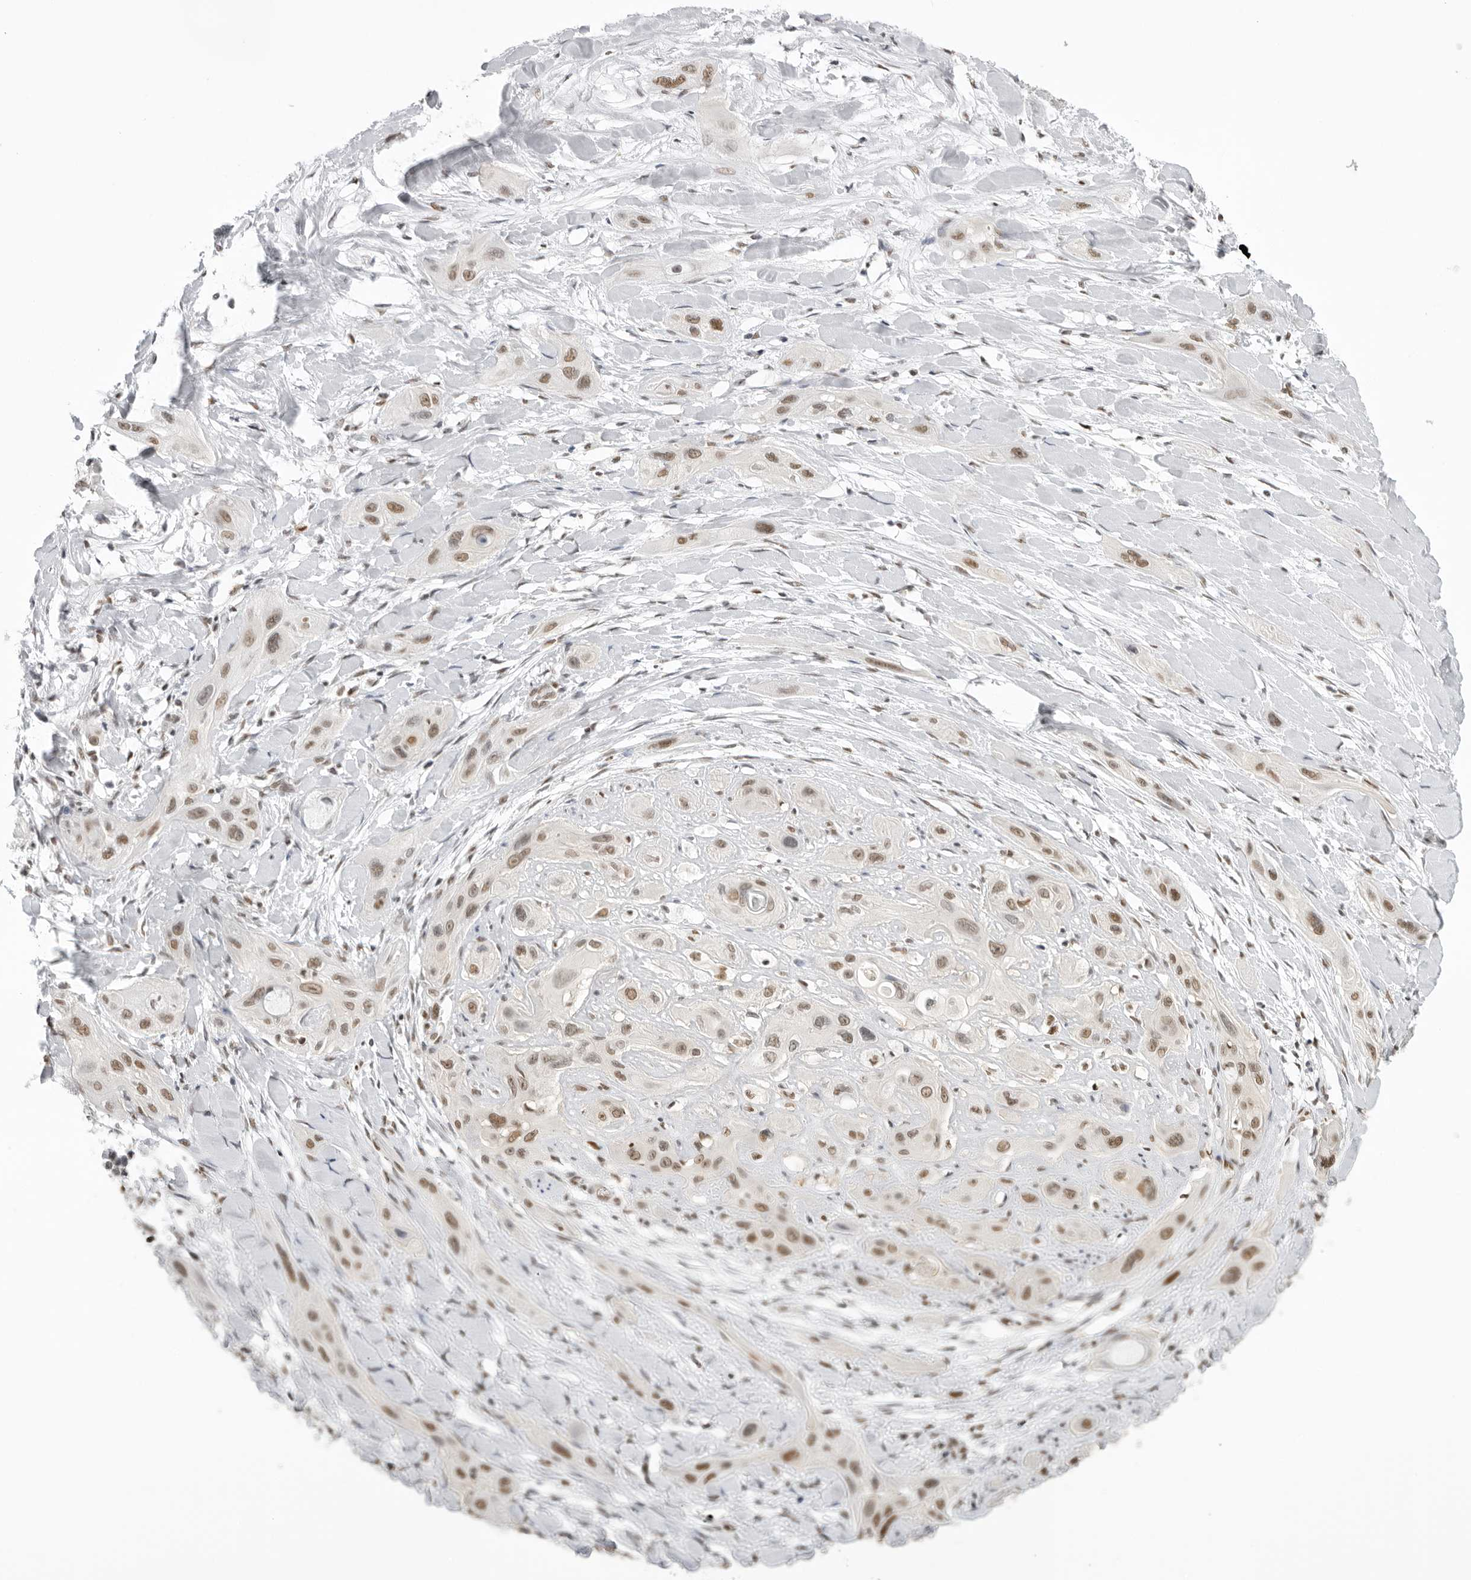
{"staining": {"intensity": "moderate", "quantity": ">75%", "location": "nuclear"}, "tissue": "lung cancer", "cell_type": "Tumor cells", "image_type": "cancer", "snomed": [{"axis": "morphology", "description": "Squamous cell carcinoma, NOS"}, {"axis": "topography", "description": "Lung"}], "caption": "This is an image of IHC staining of lung cancer, which shows moderate expression in the nuclear of tumor cells.", "gene": "RPA2", "patient": {"sex": "female", "age": 47}}